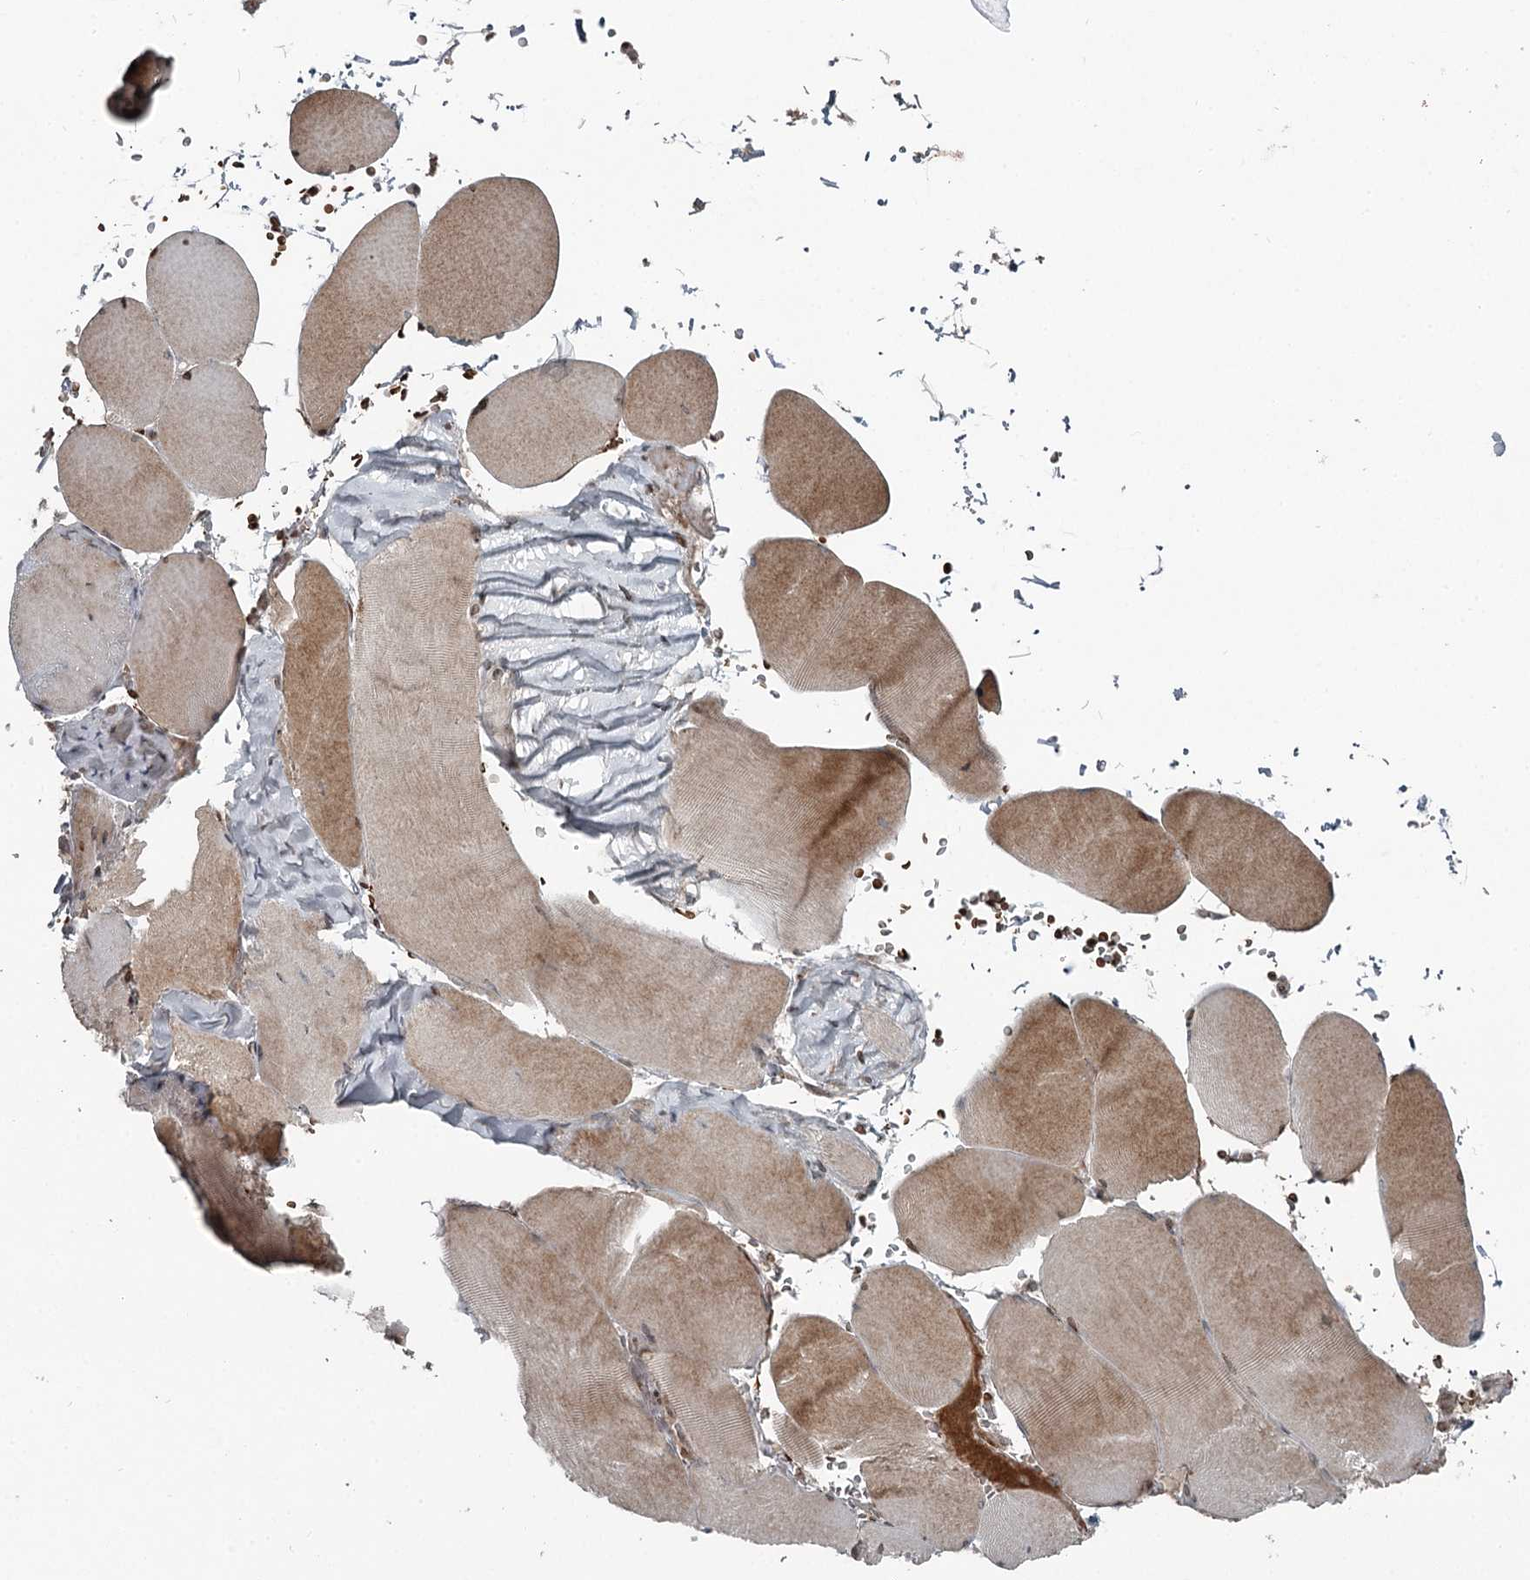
{"staining": {"intensity": "moderate", "quantity": ">75%", "location": "cytoplasmic/membranous"}, "tissue": "skeletal muscle", "cell_type": "Myocytes", "image_type": "normal", "snomed": [{"axis": "morphology", "description": "Normal tissue, NOS"}, {"axis": "topography", "description": "Skeletal muscle"}, {"axis": "topography", "description": "Head-Neck"}], "caption": "Immunohistochemical staining of normal skeletal muscle displays >75% levels of moderate cytoplasmic/membranous protein staining in about >75% of myocytes.", "gene": "RASSF8", "patient": {"sex": "male", "age": 66}}